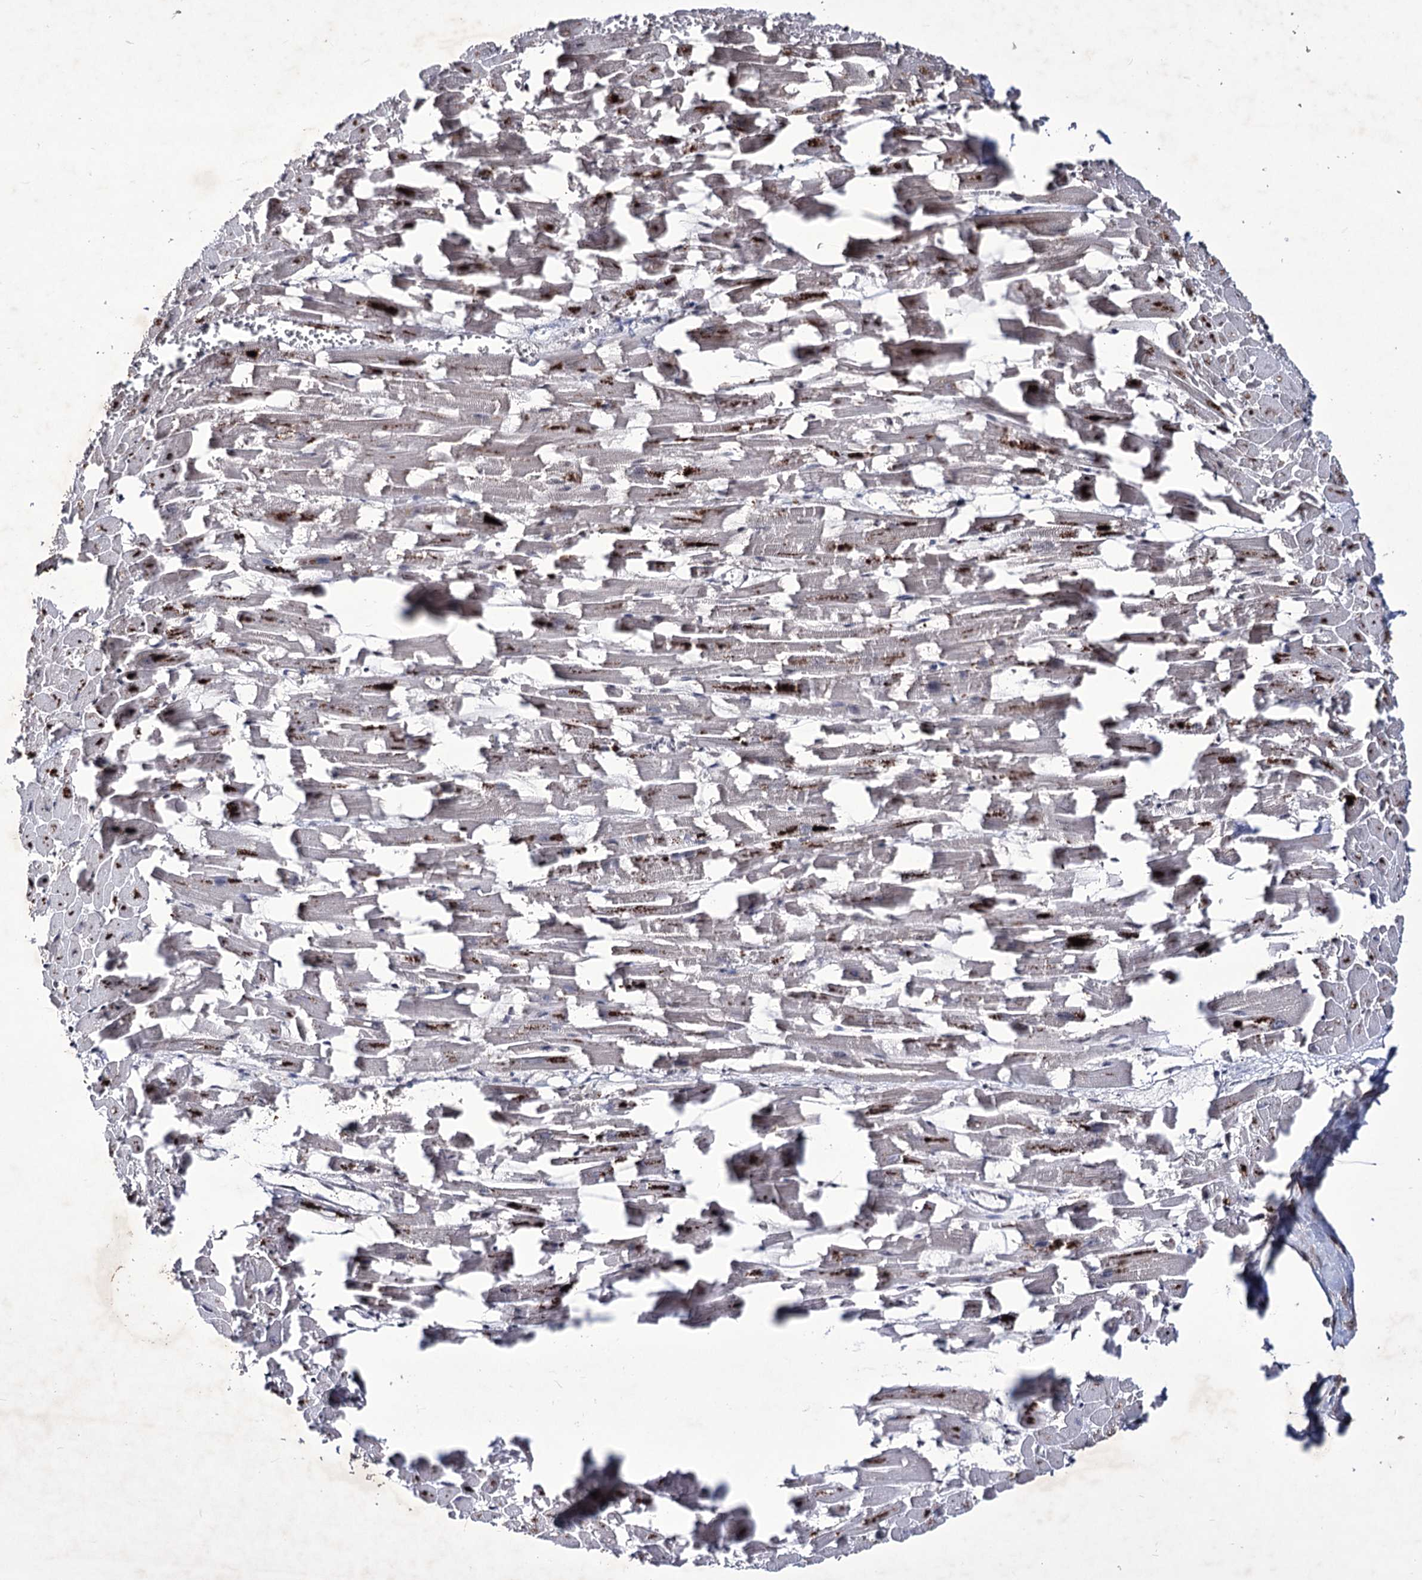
{"staining": {"intensity": "moderate", "quantity": "<25%", "location": "cytoplasmic/membranous"}, "tissue": "heart muscle", "cell_type": "Cardiomyocytes", "image_type": "normal", "snomed": [{"axis": "morphology", "description": "Normal tissue, NOS"}, {"axis": "topography", "description": "Heart"}], "caption": "An image of heart muscle stained for a protein displays moderate cytoplasmic/membranous brown staining in cardiomyocytes. (IHC, brightfield microscopy, high magnification).", "gene": "VGLL4", "patient": {"sex": "female", "age": 64}}